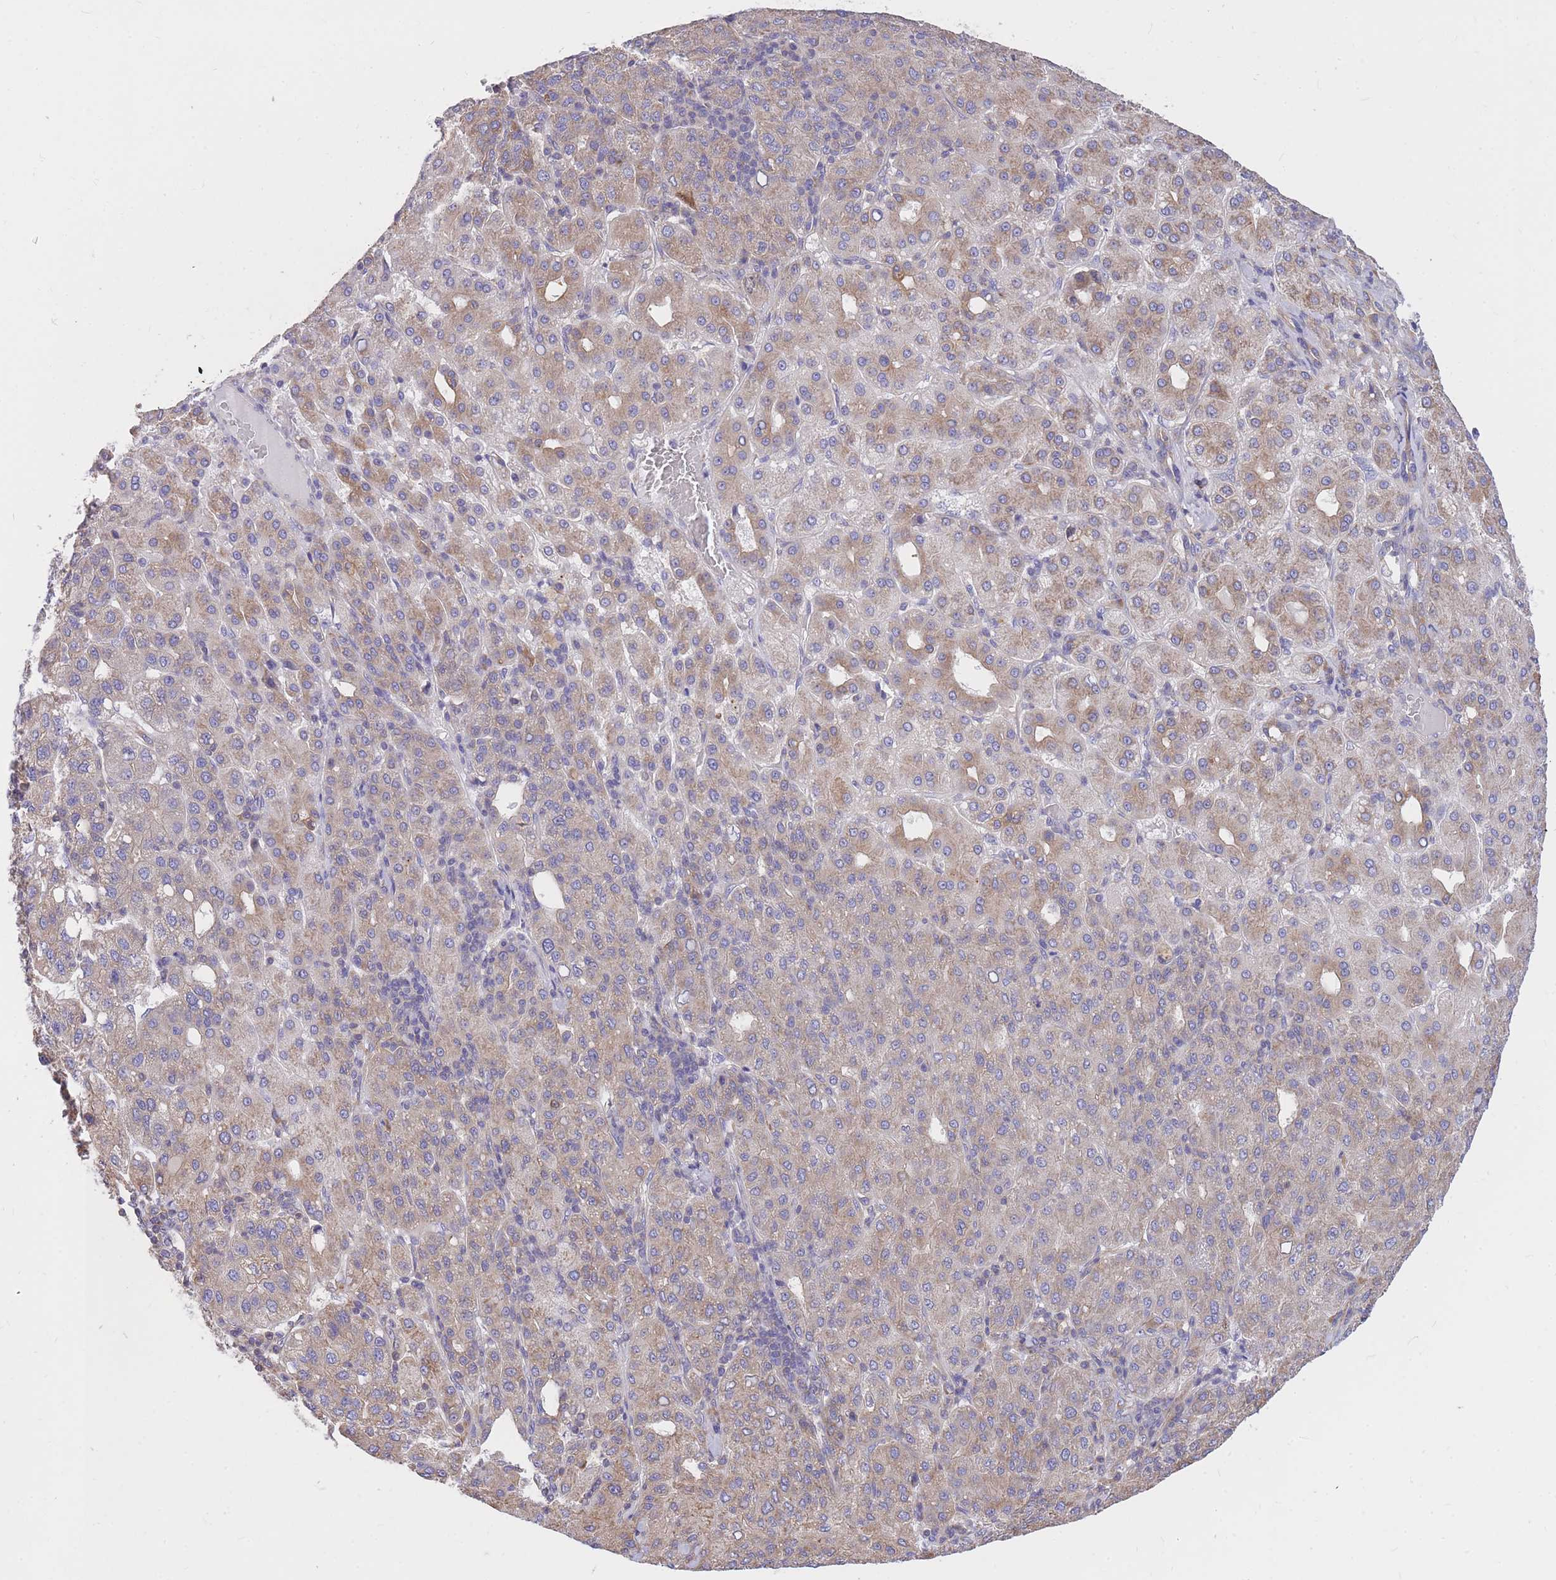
{"staining": {"intensity": "weak", "quantity": "25%-75%", "location": "cytoplasmic/membranous"}, "tissue": "liver cancer", "cell_type": "Tumor cells", "image_type": "cancer", "snomed": [{"axis": "morphology", "description": "Carcinoma, Hepatocellular, NOS"}, {"axis": "topography", "description": "Liver"}], "caption": "An image of human liver hepatocellular carcinoma stained for a protein shows weak cytoplasmic/membranous brown staining in tumor cells. (IHC, brightfield microscopy, high magnification).", "gene": "GBP7", "patient": {"sex": "male", "age": 65}}